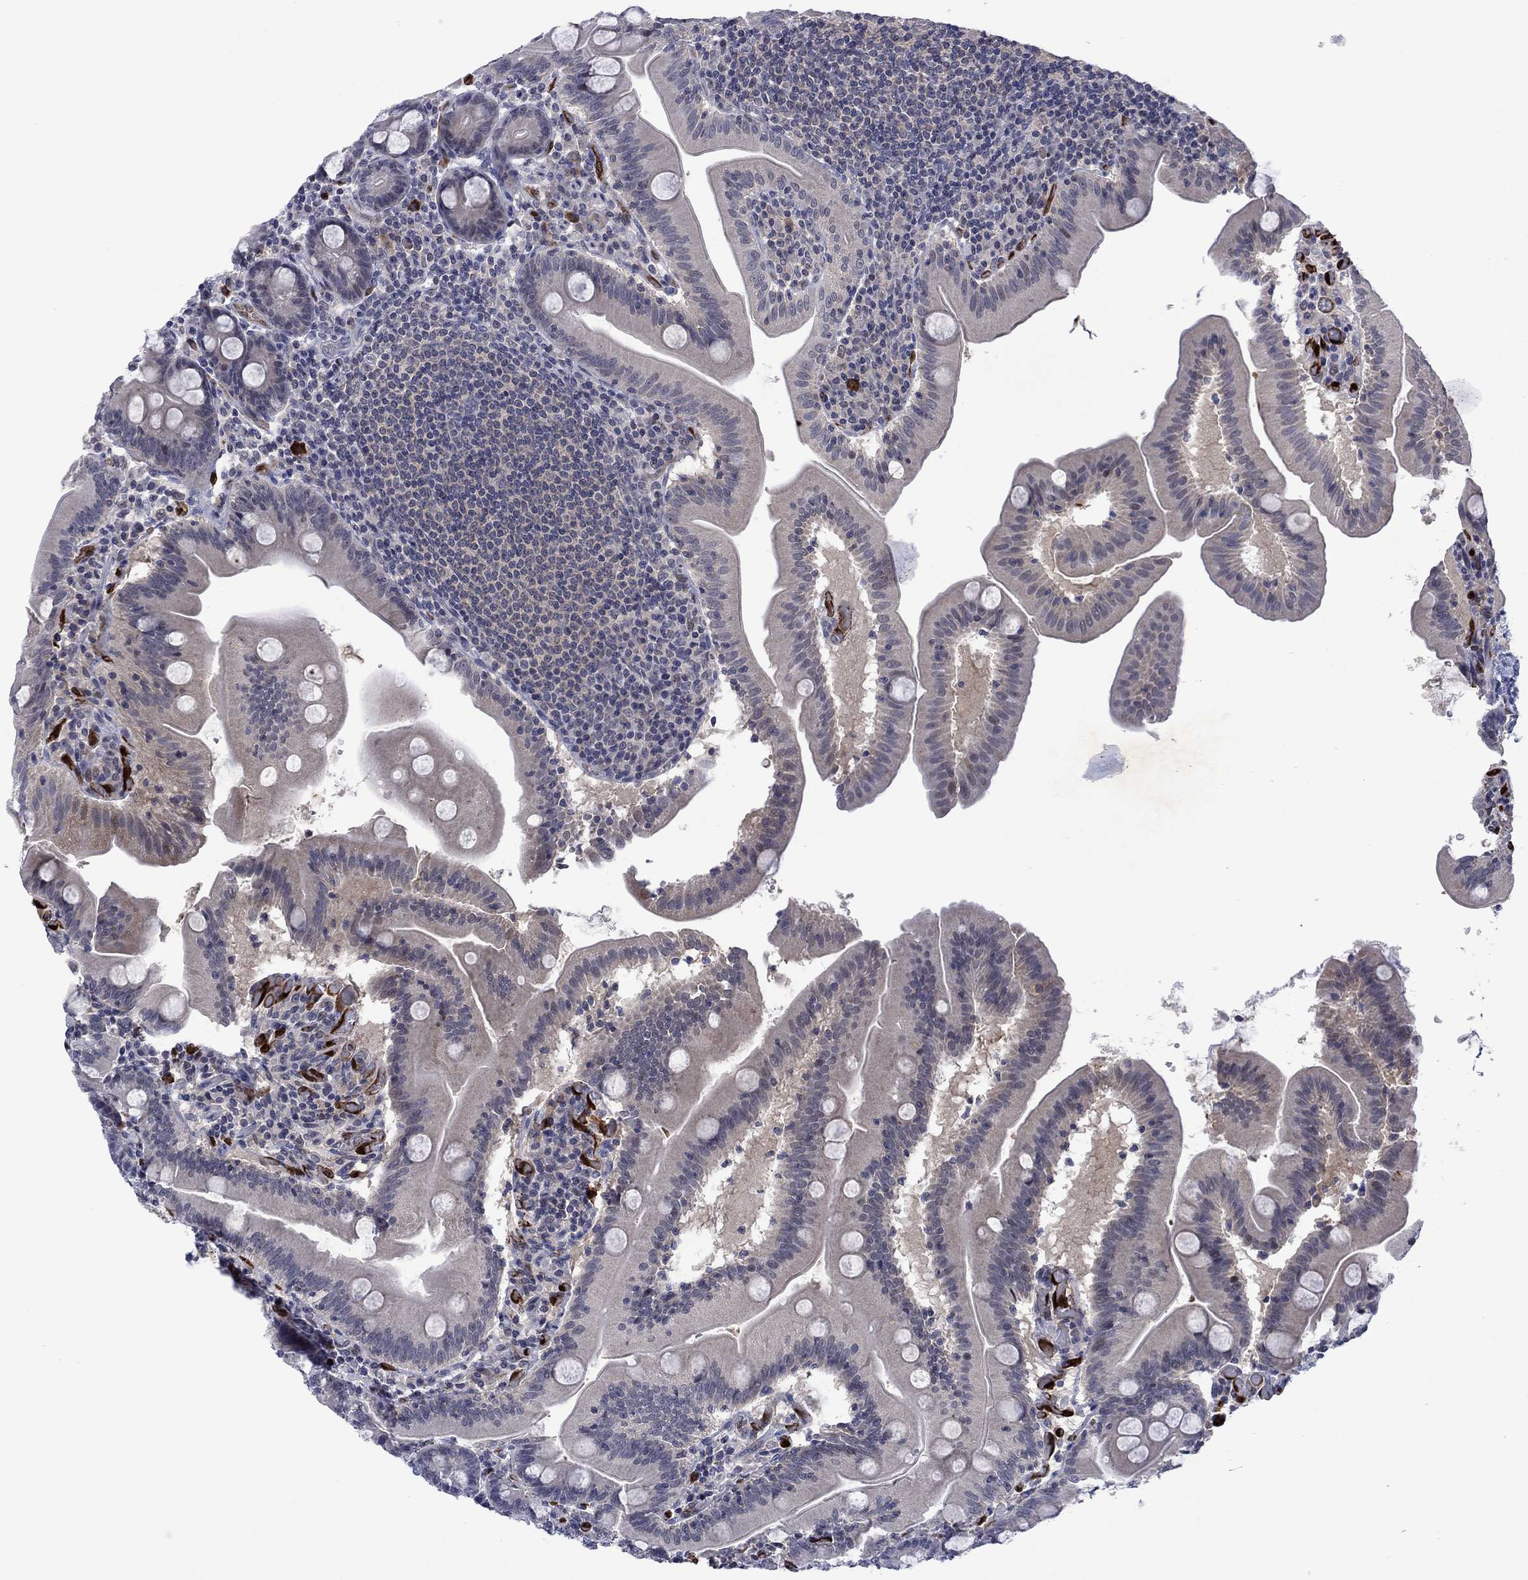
{"staining": {"intensity": "negative", "quantity": "none", "location": "none"}, "tissue": "small intestine", "cell_type": "Glandular cells", "image_type": "normal", "snomed": [{"axis": "morphology", "description": "Normal tissue, NOS"}, {"axis": "topography", "description": "Small intestine"}], "caption": "DAB immunohistochemical staining of benign small intestine exhibits no significant staining in glandular cells. (DAB IHC, high magnification).", "gene": "AGL", "patient": {"sex": "male", "age": 37}}